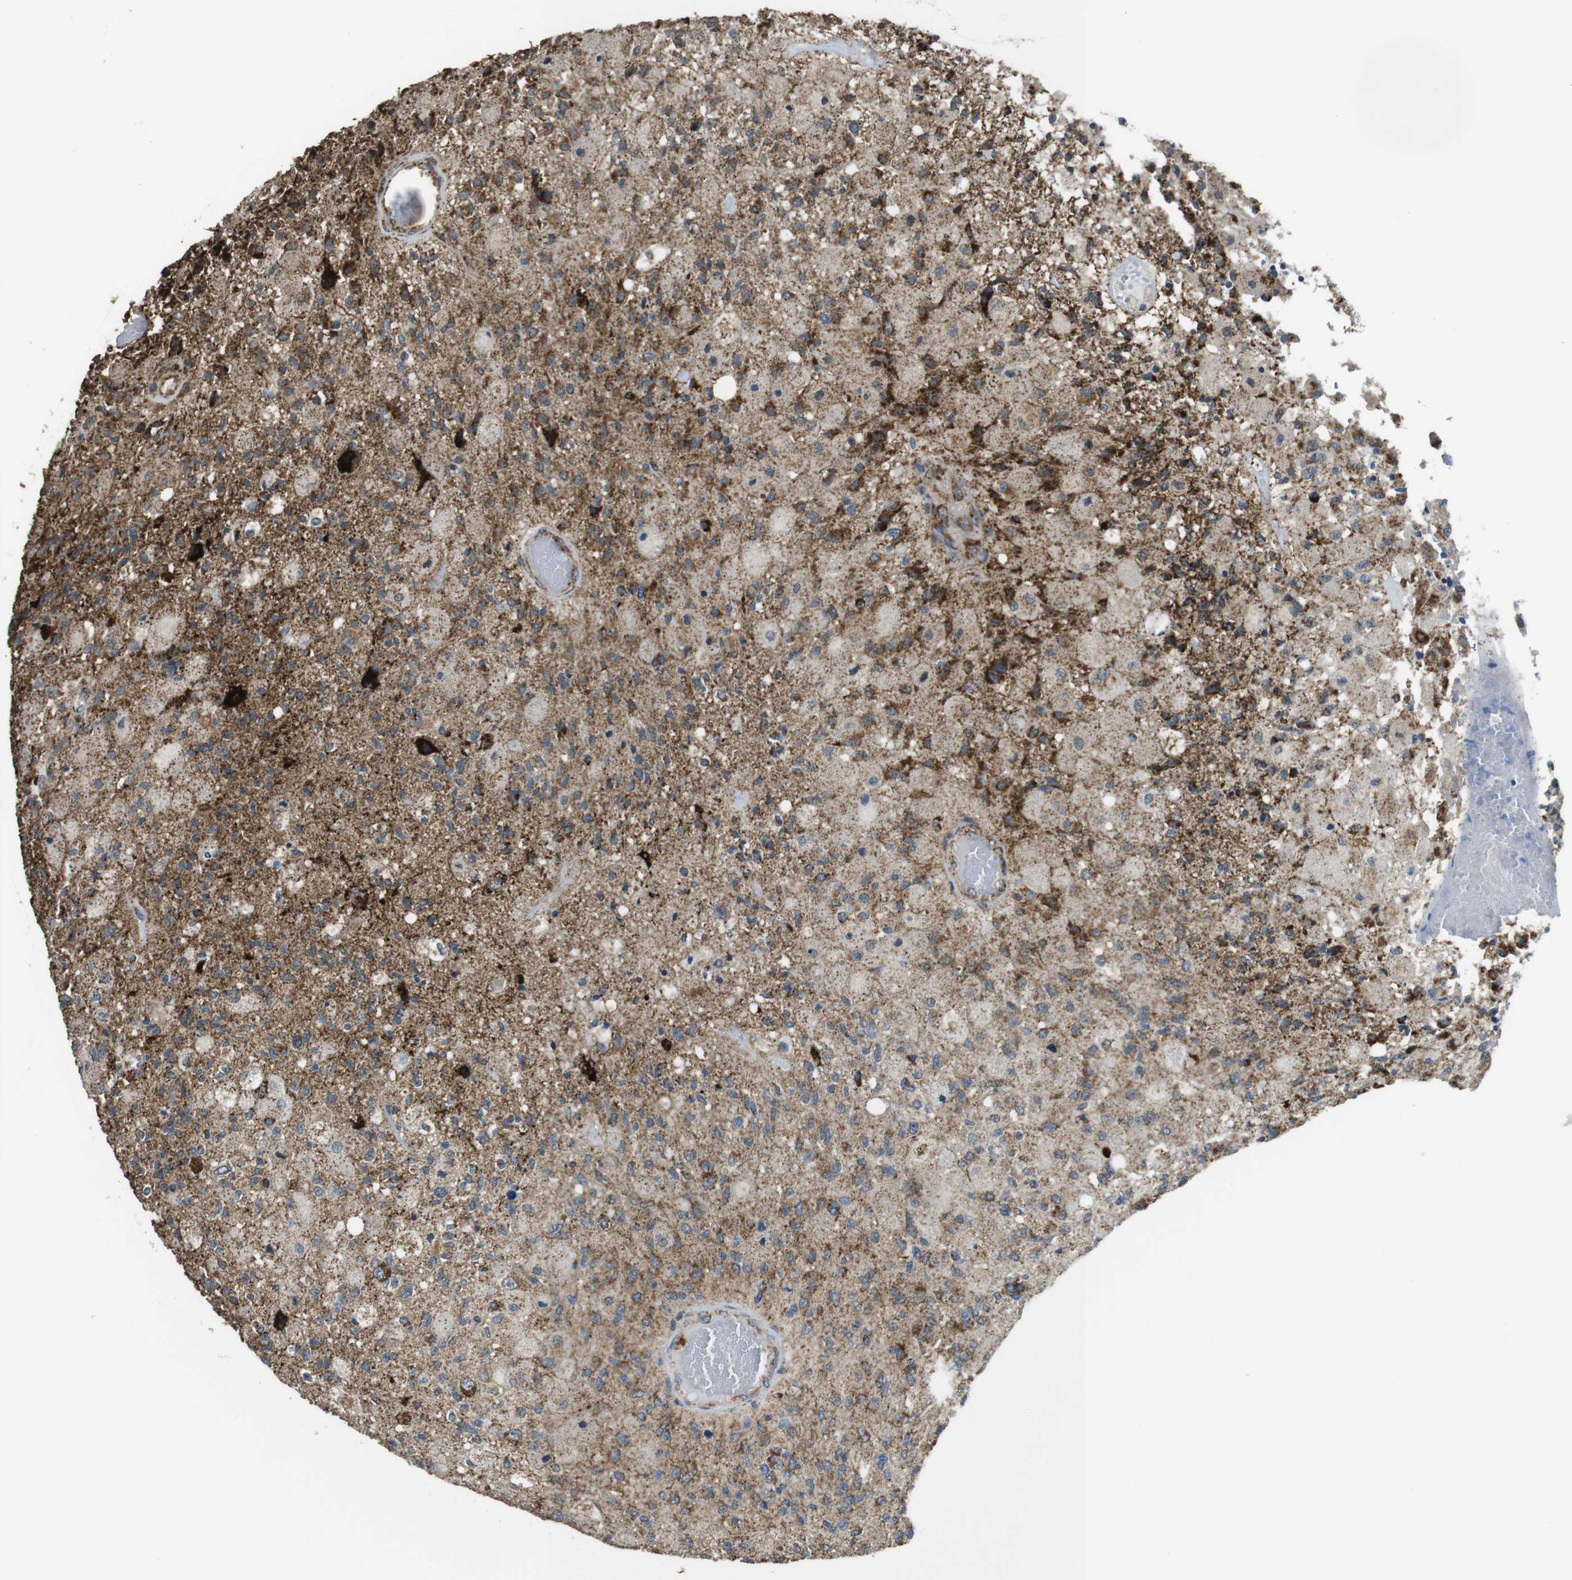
{"staining": {"intensity": "strong", "quantity": "<25%", "location": "cytoplasmic/membranous"}, "tissue": "glioma", "cell_type": "Tumor cells", "image_type": "cancer", "snomed": [{"axis": "morphology", "description": "Normal tissue, NOS"}, {"axis": "morphology", "description": "Glioma, malignant, High grade"}, {"axis": "topography", "description": "Cerebral cortex"}], "caption": "Glioma was stained to show a protein in brown. There is medium levels of strong cytoplasmic/membranous expression in about <25% of tumor cells.", "gene": "CALHM2", "patient": {"sex": "male", "age": 77}}